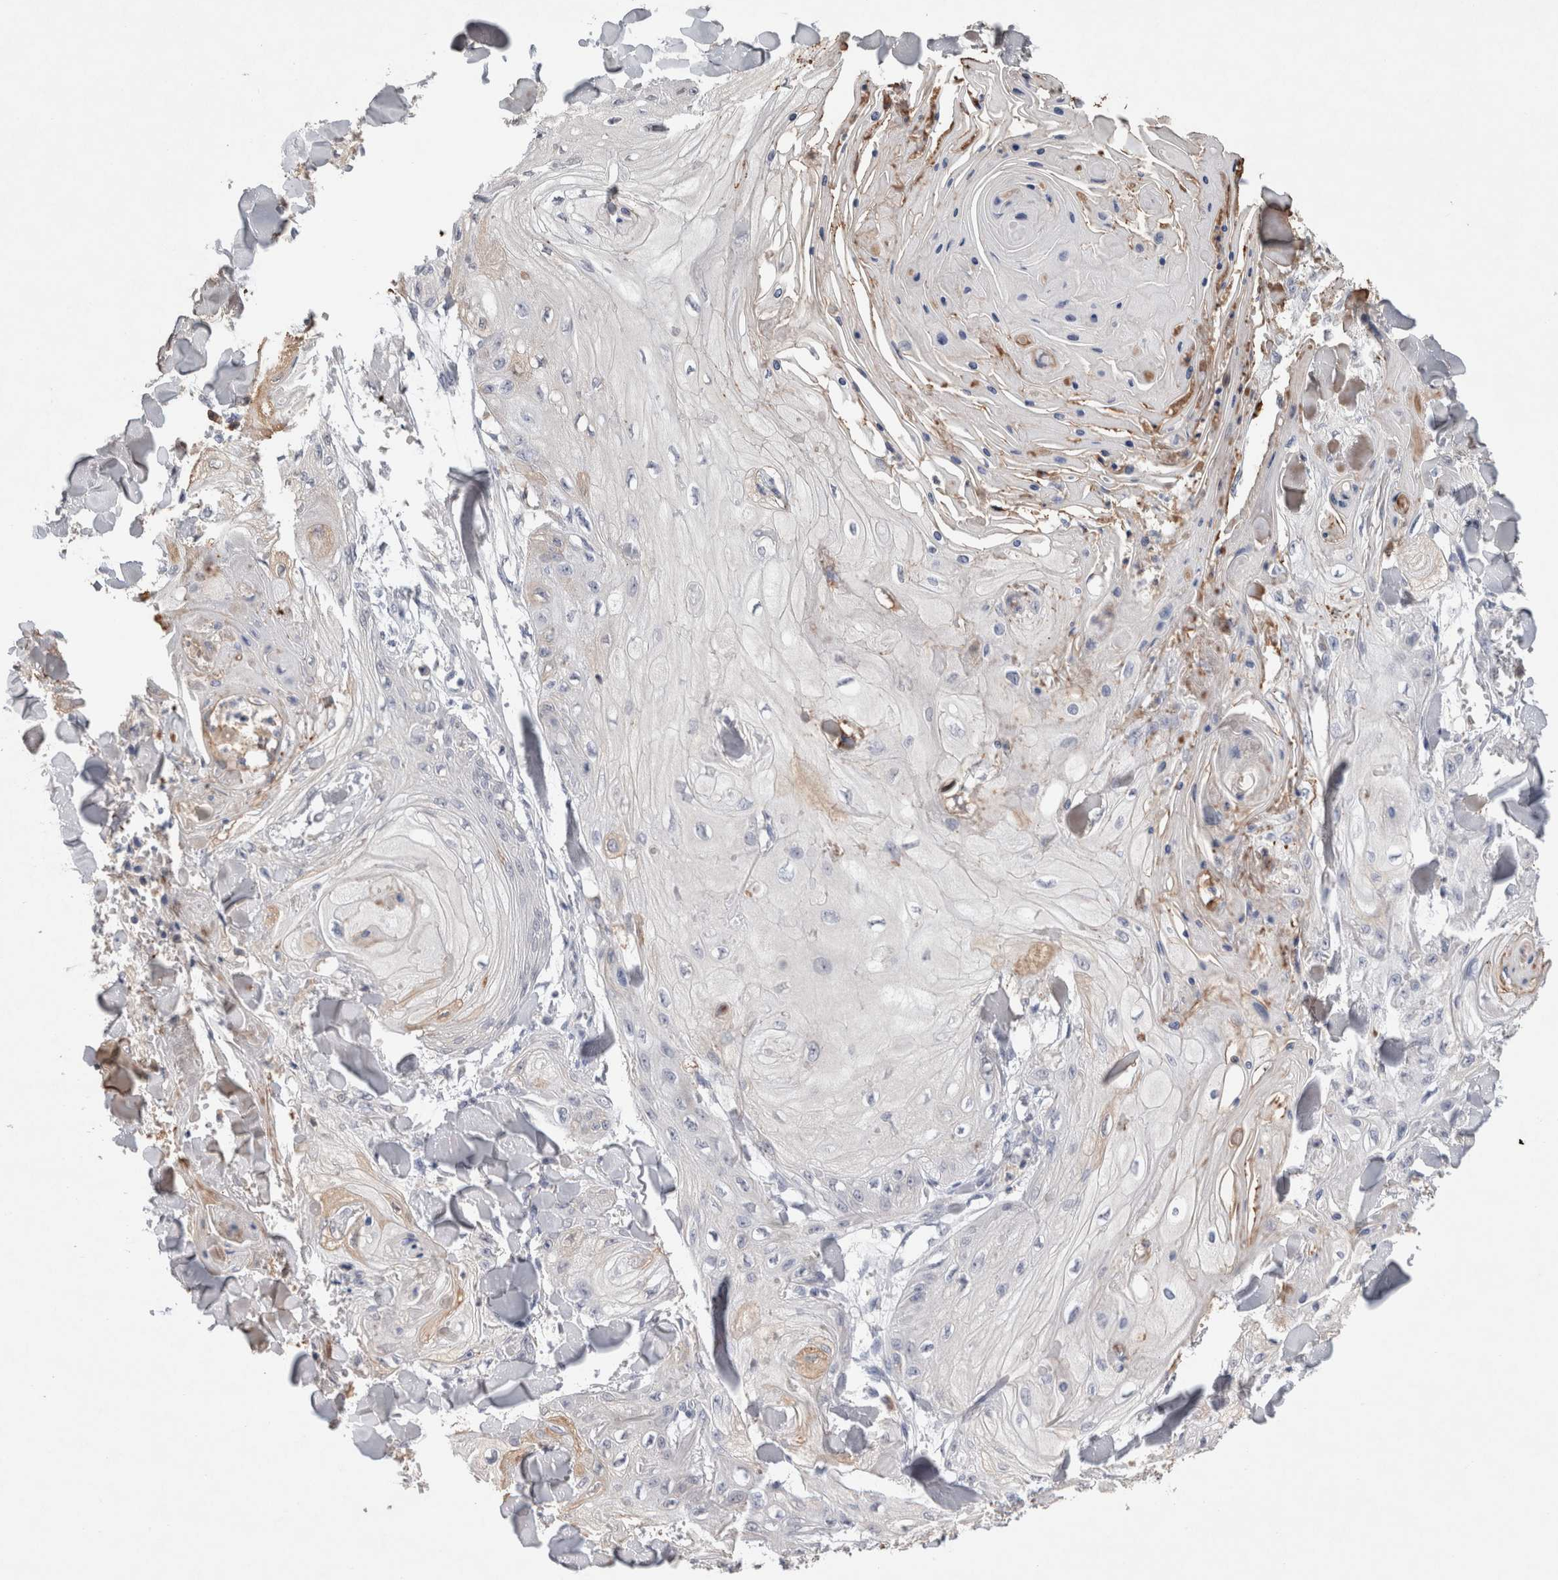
{"staining": {"intensity": "negative", "quantity": "none", "location": "none"}, "tissue": "skin cancer", "cell_type": "Tumor cells", "image_type": "cancer", "snomed": [{"axis": "morphology", "description": "Squamous cell carcinoma, NOS"}, {"axis": "topography", "description": "Skin"}], "caption": "DAB (3,3'-diaminobenzidine) immunohistochemical staining of skin cancer exhibits no significant expression in tumor cells. (Immunohistochemistry, brightfield microscopy, high magnification).", "gene": "FABP7", "patient": {"sex": "male", "age": 74}}